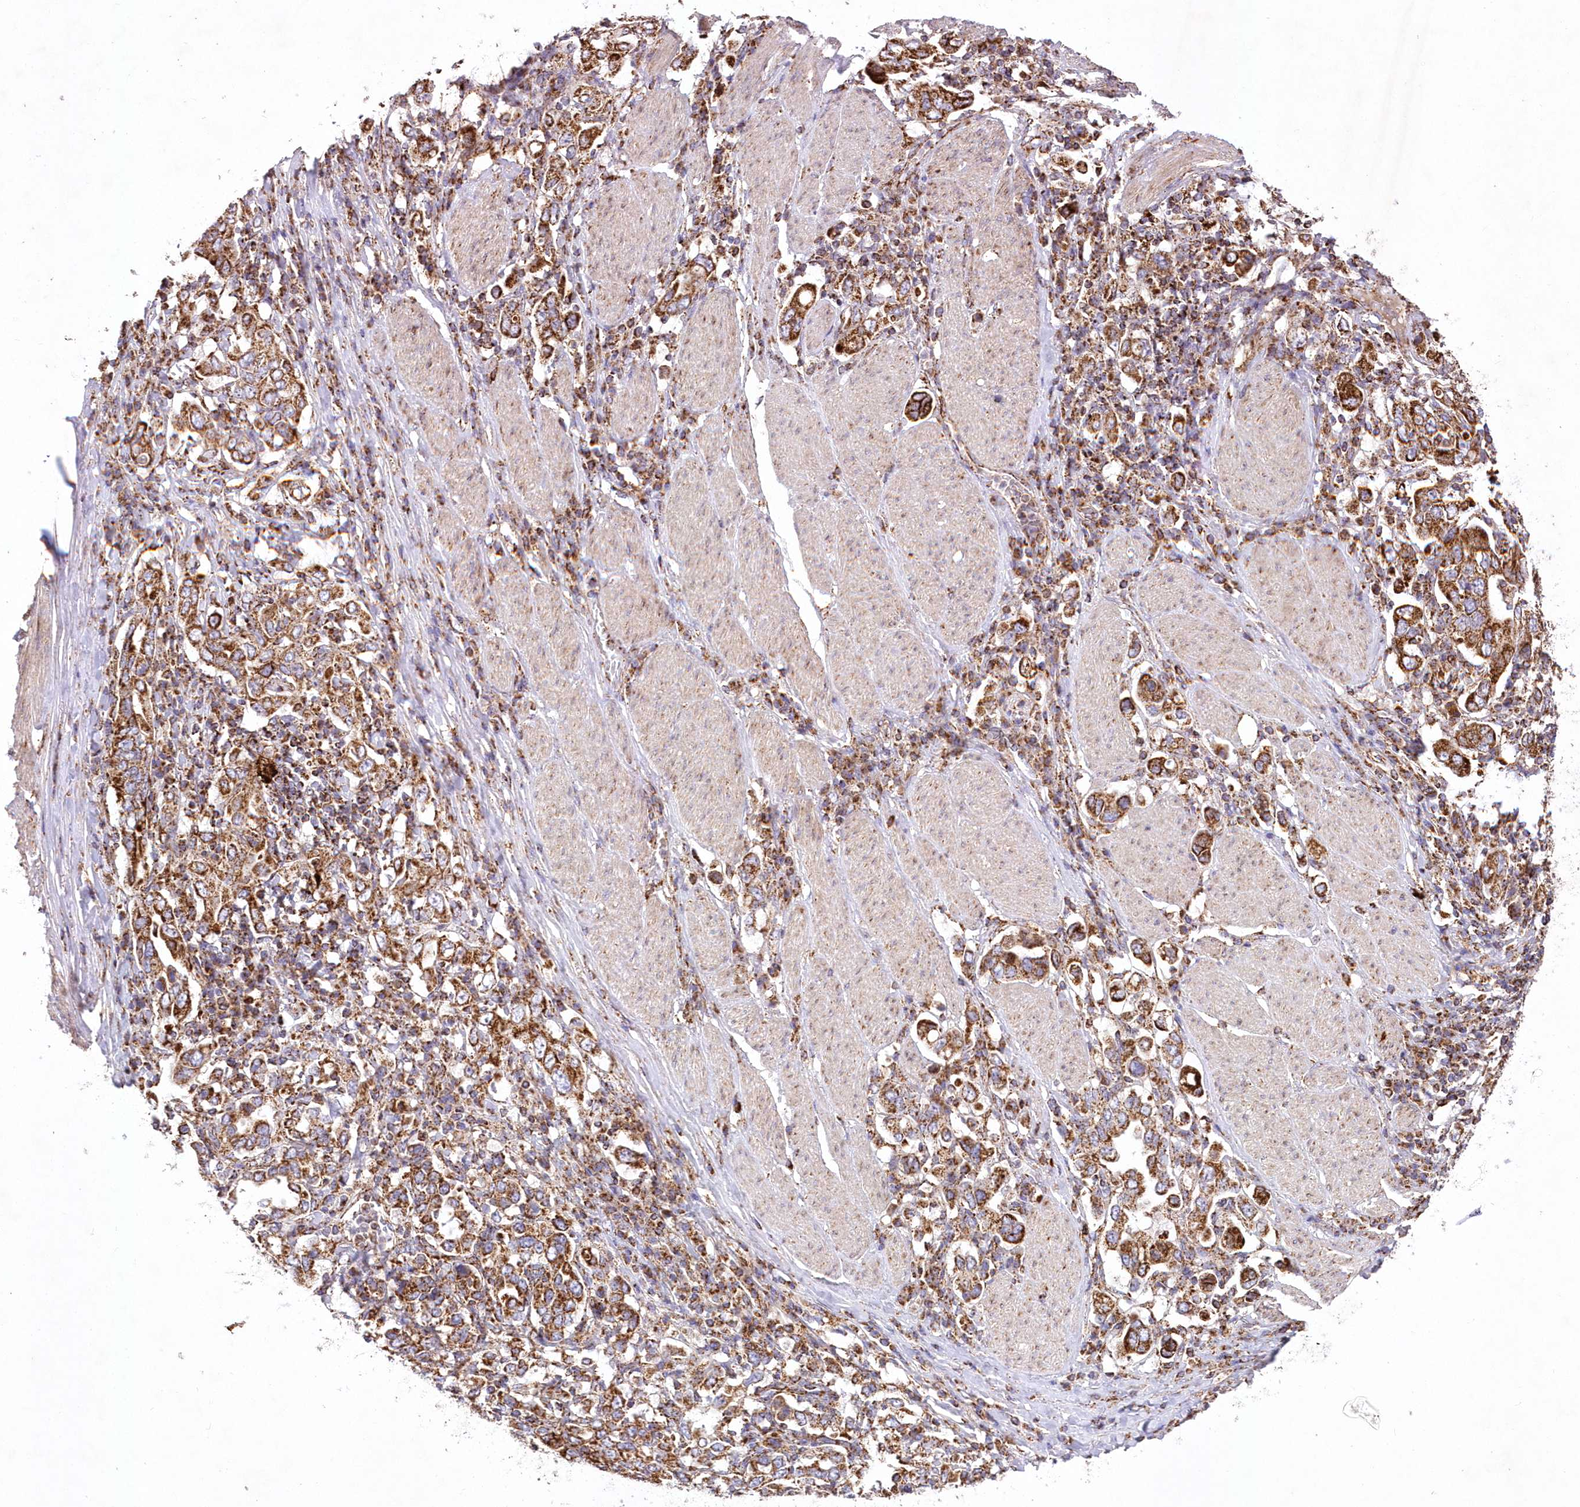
{"staining": {"intensity": "strong", "quantity": ">75%", "location": "cytoplasmic/membranous"}, "tissue": "stomach cancer", "cell_type": "Tumor cells", "image_type": "cancer", "snomed": [{"axis": "morphology", "description": "Adenocarcinoma, NOS"}, {"axis": "topography", "description": "Stomach, upper"}], "caption": "There is high levels of strong cytoplasmic/membranous expression in tumor cells of adenocarcinoma (stomach), as demonstrated by immunohistochemical staining (brown color).", "gene": "ASNSD1", "patient": {"sex": "male", "age": 62}}